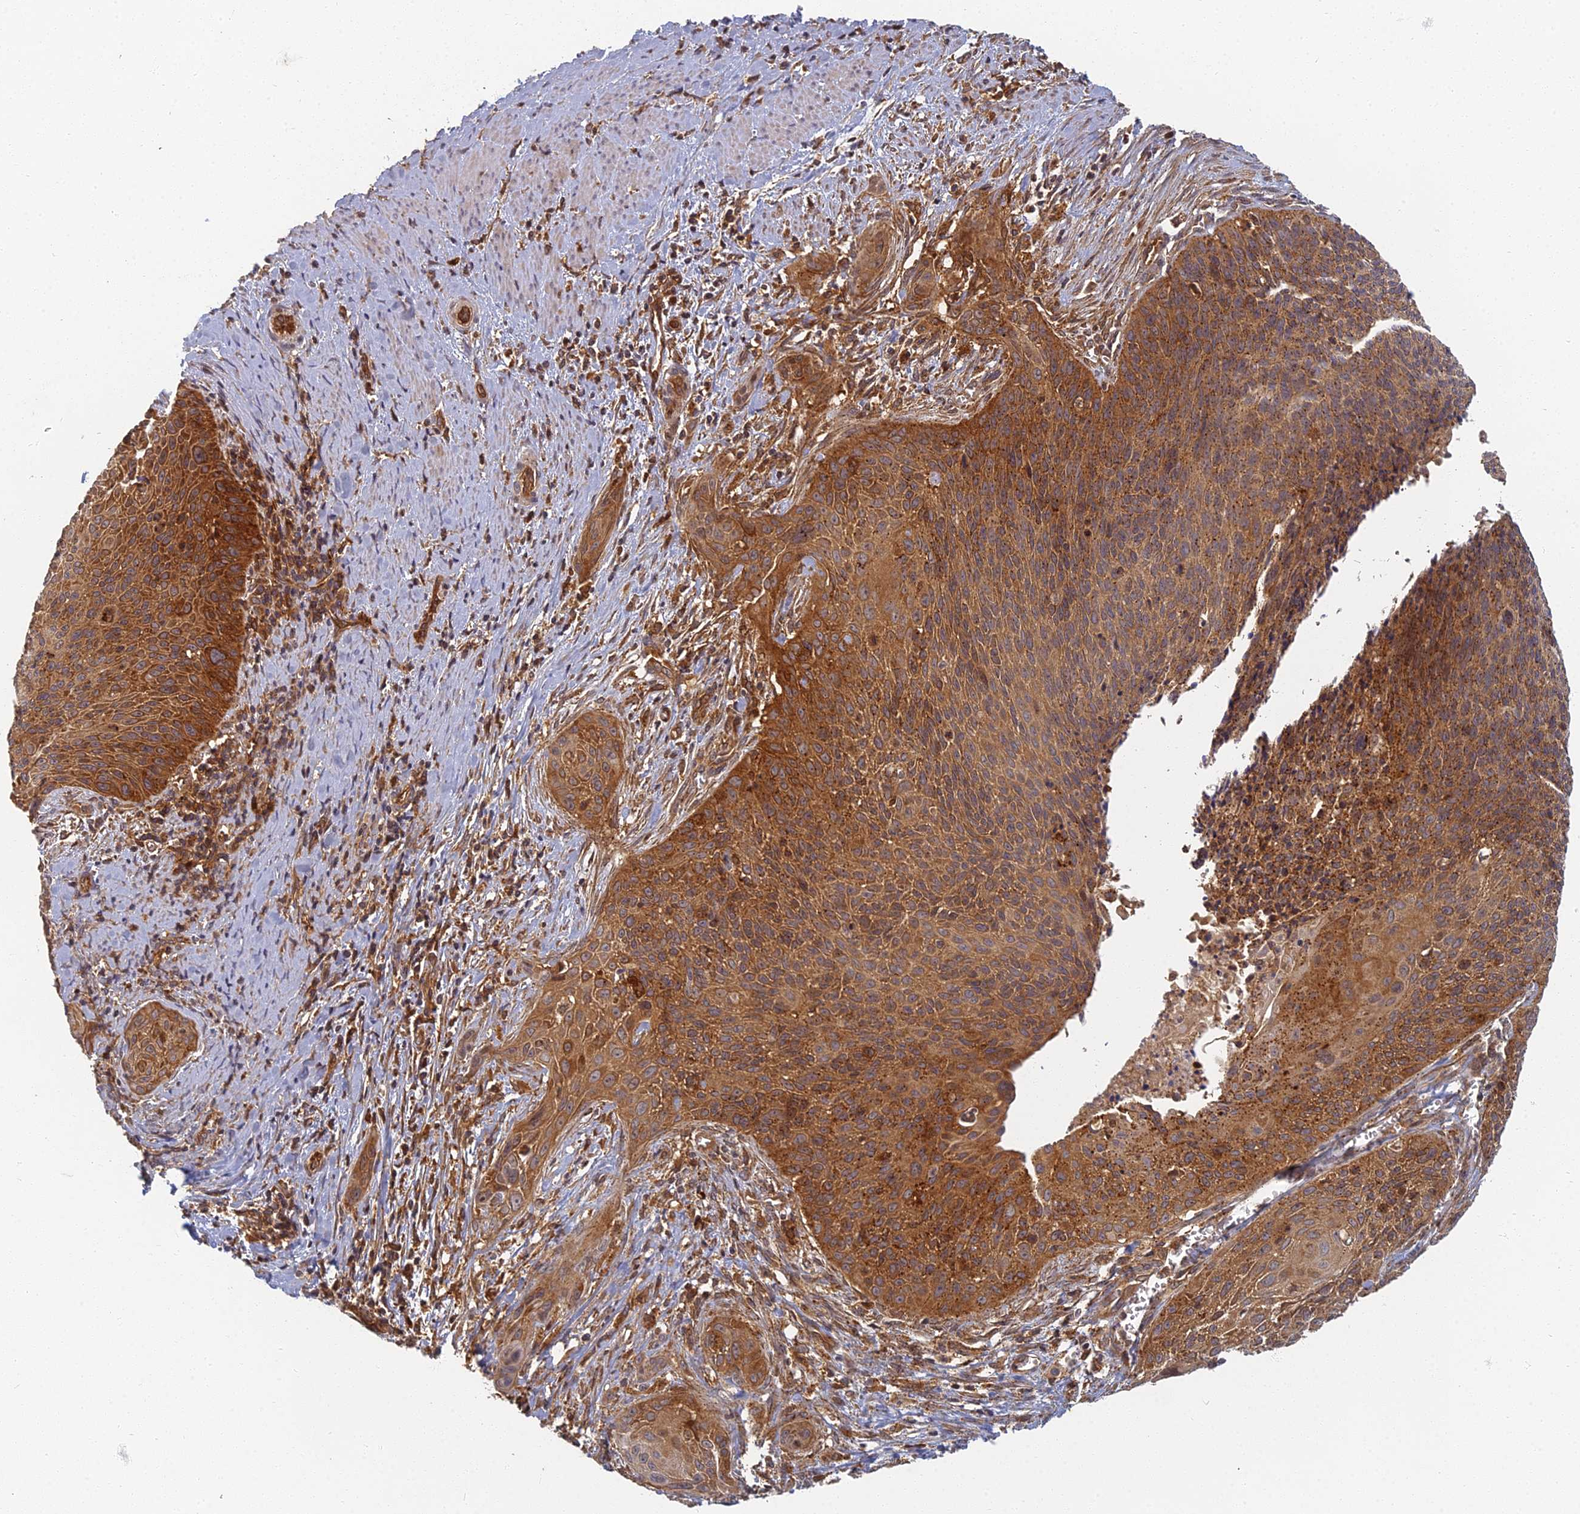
{"staining": {"intensity": "strong", "quantity": ">75%", "location": "cytoplasmic/membranous"}, "tissue": "cervical cancer", "cell_type": "Tumor cells", "image_type": "cancer", "snomed": [{"axis": "morphology", "description": "Squamous cell carcinoma, NOS"}, {"axis": "topography", "description": "Cervix"}], "caption": "Immunohistochemical staining of human cervical squamous cell carcinoma demonstrates high levels of strong cytoplasmic/membranous staining in approximately >75% of tumor cells.", "gene": "INO80D", "patient": {"sex": "female", "age": 55}}